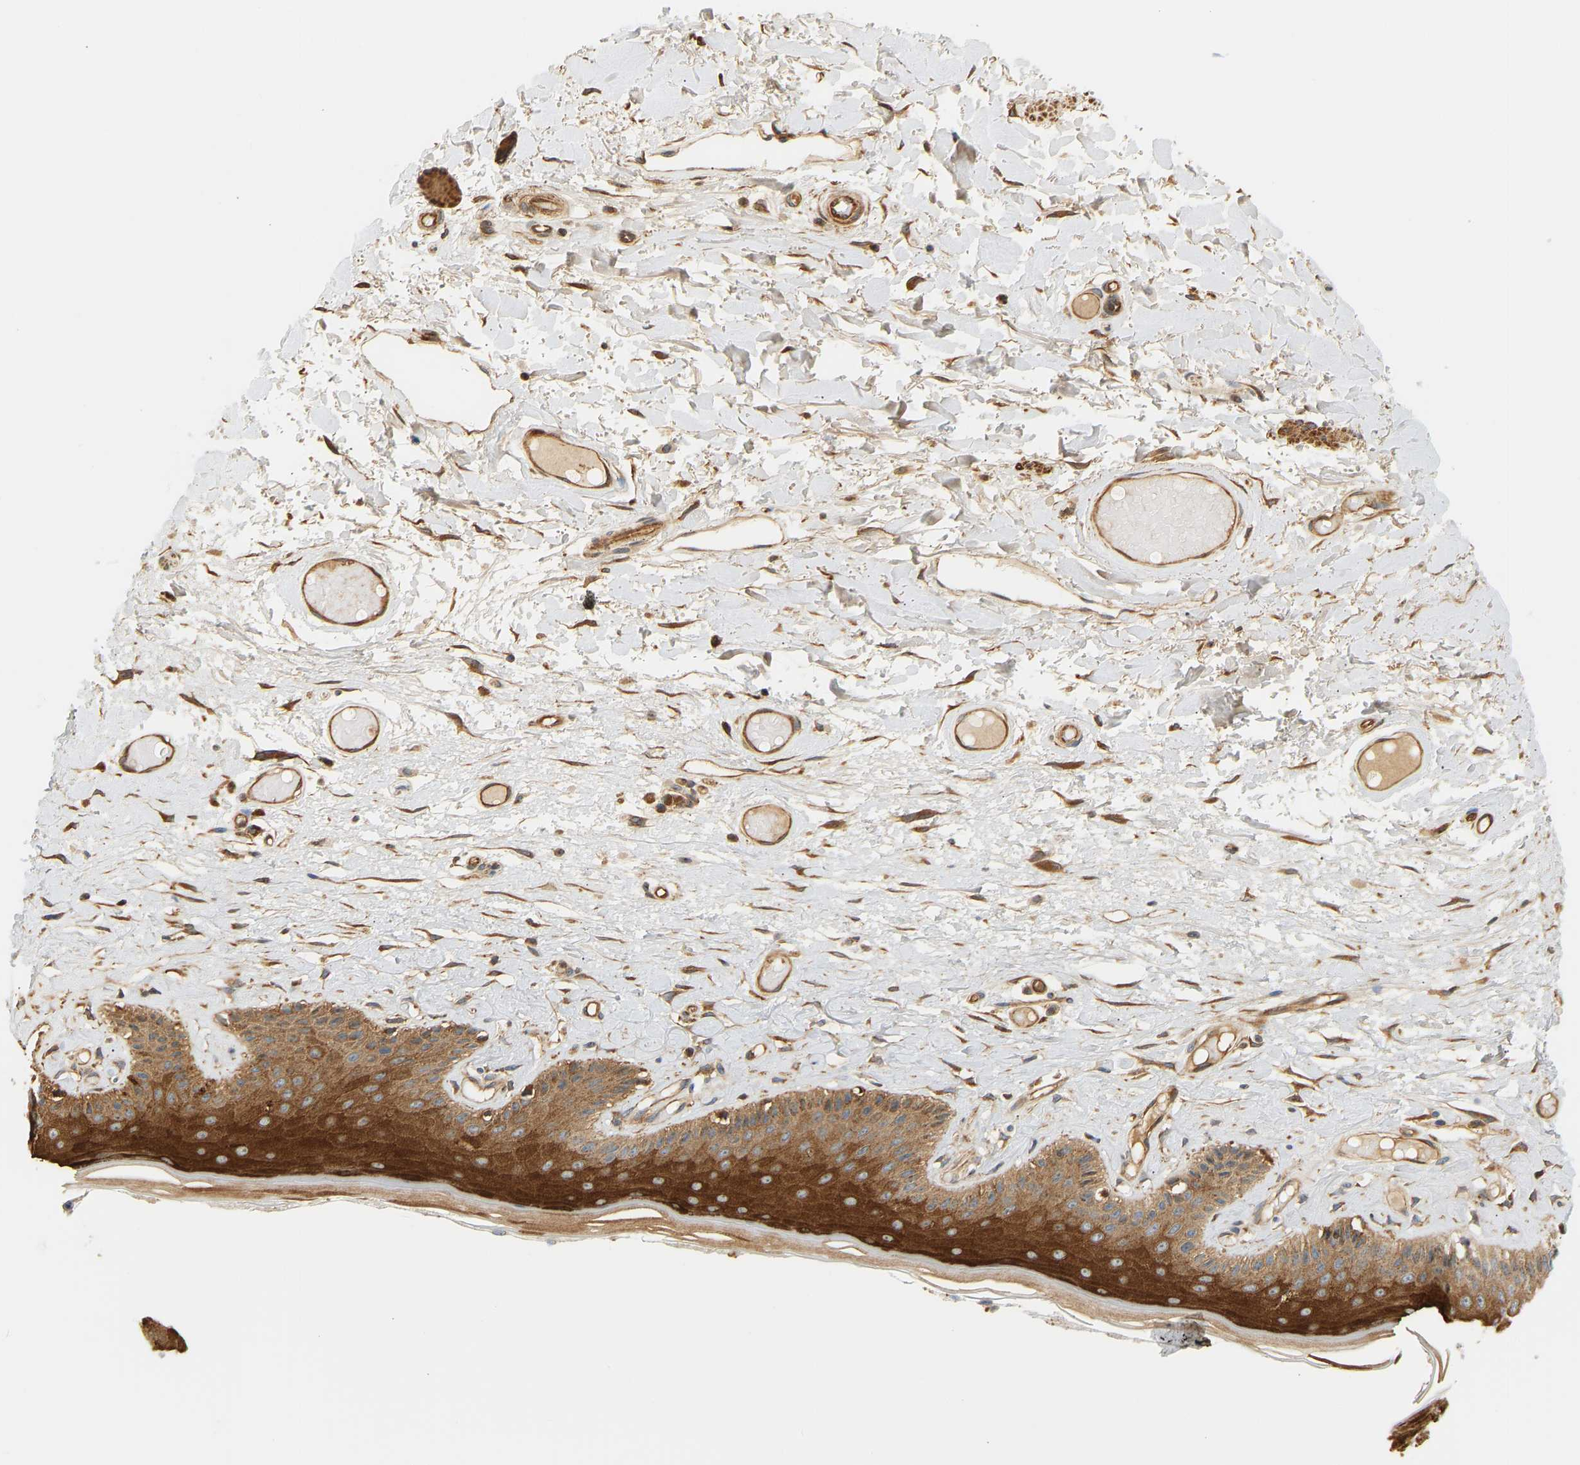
{"staining": {"intensity": "strong", "quantity": ">75%", "location": "cytoplasmic/membranous"}, "tissue": "skin", "cell_type": "Epidermal cells", "image_type": "normal", "snomed": [{"axis": "morphology", "description": "Normal tissue, NOS"}, {"axis": "topography", "description": "Vulva"}], "caption": "This histopathology image demonstrates benign skin stained with immunohistochemistry to label a protein in brown. The cytoplasmic/membranous of epidermal cells show strong positivity for the protein. Nuclei are counter-stained blue.", "gene": "CEP57", "patient": {"sex": "female", "age": 73}}